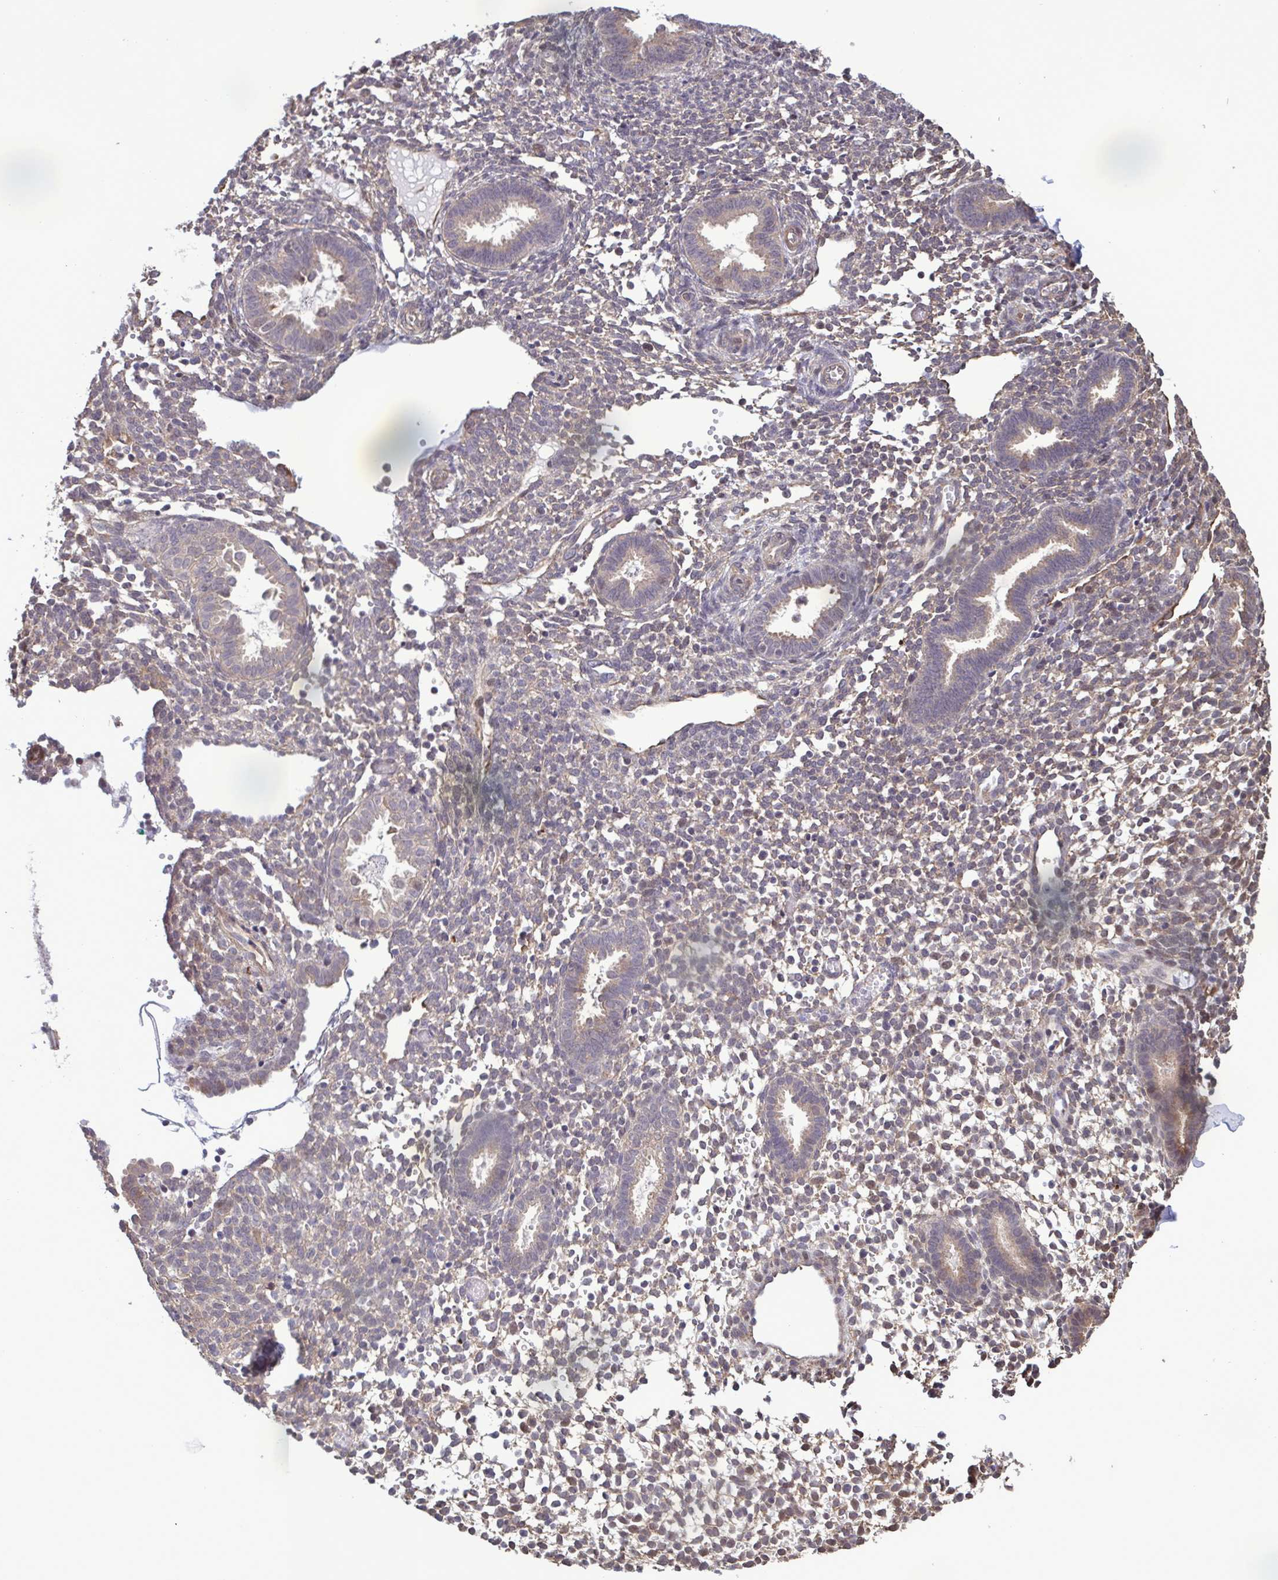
{"staining": {"intensity": "weak", "quantity": "25%-75%", "location": "cytoplasmic/membranous"}, "tissue": "endometrium", "cell_type": "Cells in endometrial stroma", "image_type": "normal", "snomed": [{"axis": "morphology", "description": "Normal tissue, NOS"}, {"axis": "topography", "description": "Endometrium"}], "caption": "Immunohistochemistry photomicrograph of unremarkable endometrium stained for a protein (brown), which shows low levels of weak cytoplasmic/membranous expression in approximately 25%-75% of cells in endometrial stroma.", "gene": "ZNF200", "patient": {"sex": "female", "age": 36}}